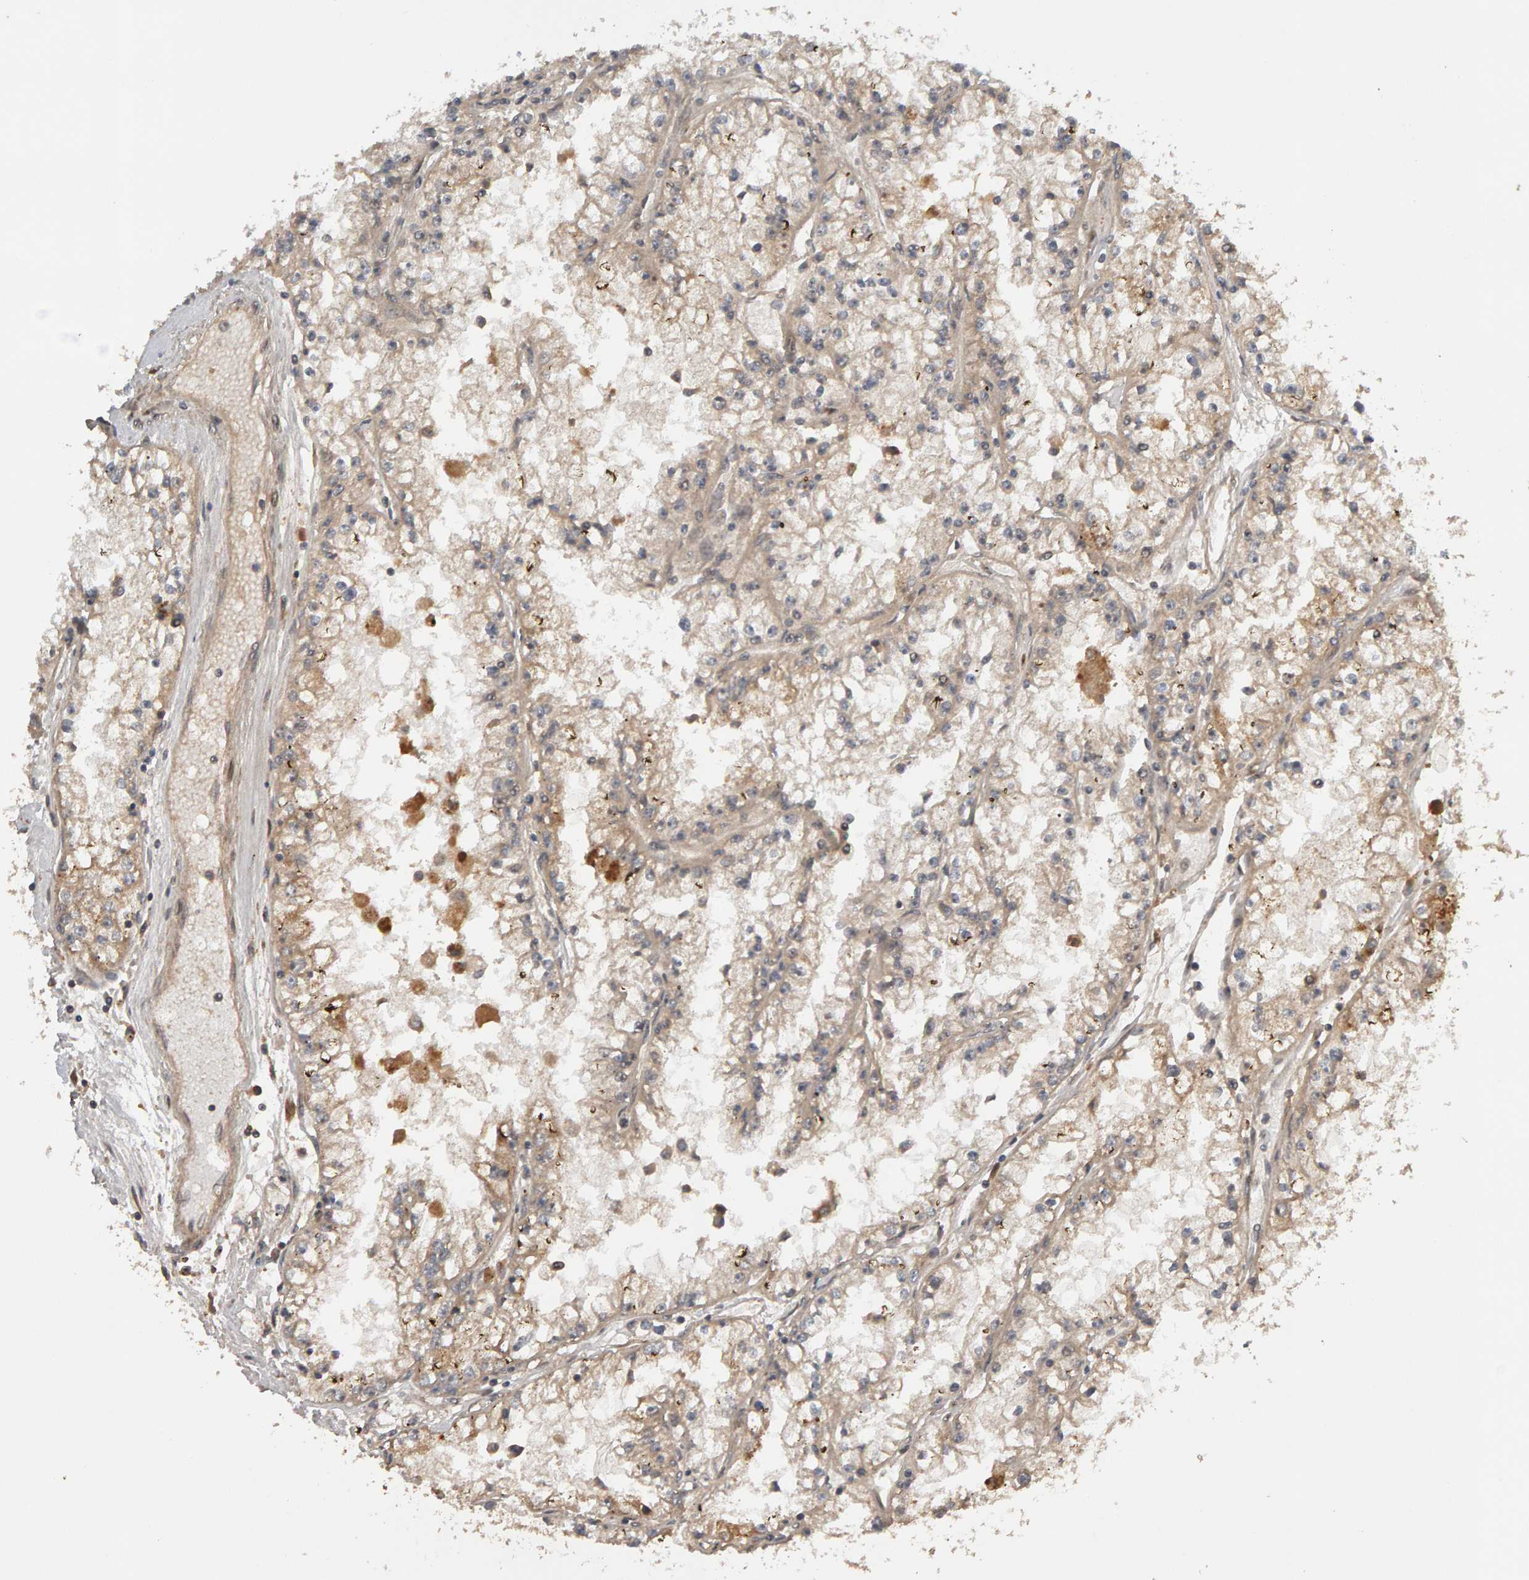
{"staining": {"intensity": "weak", "quantity": ">75%", "location": "cytoplasmic/membranous"}, "tissue": "renal cancer", "cell_type": "Tumor cells", "image_type": "cancer", "snomed": [{"axis": "morphology", "description": "Adenocarcinoma, NOS"}, {"axis": "topography", "description": "Kidney"}], "caption": "This is an image of immunohistochemistry staining of renal cancer (adenocarcinoma), which shows weak expression in the cytoplasmic/membranous of tumor cells.", "gene": "ZFAND1", "patient": {"sex": "male", "age": 56}}